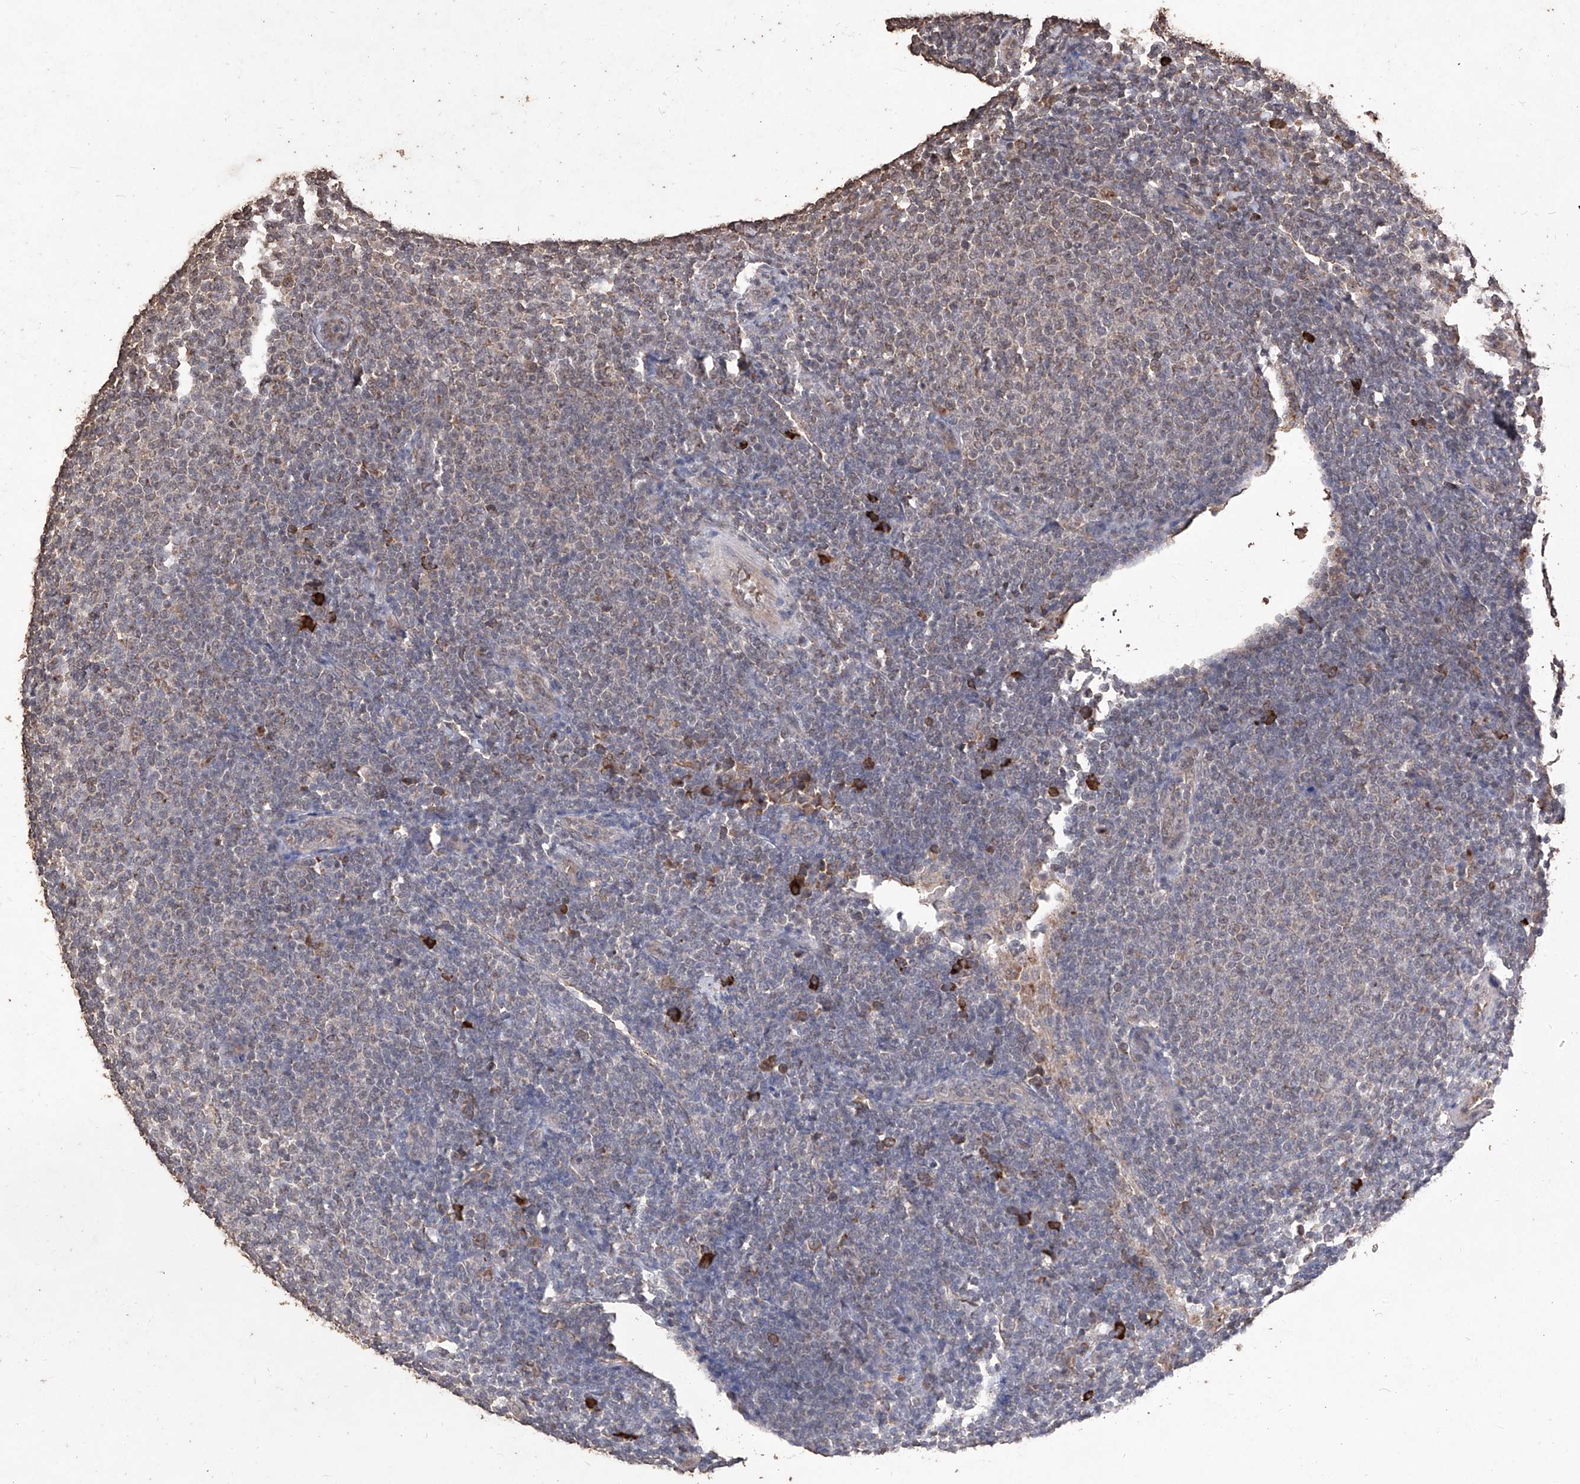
{"staining": {"intensity": "negative", "quantity": "none", "location": "none"}, "tissue": "lymphoma", "cell_type": "Tumor cells", "image_type": "cancer", "snomed": [{"axis": "morphology", "description": "Malignant lymphoma, non-Hodgkin's type, Low grade"}, {"axis": "topography", "description": "Lymph node"}], "caption": "Lymphoma was stained to show a protein in brown. There is no significant expression in tumor cells.", "gene": "EML1", "patient": {"sex": "male", "age": 66}}